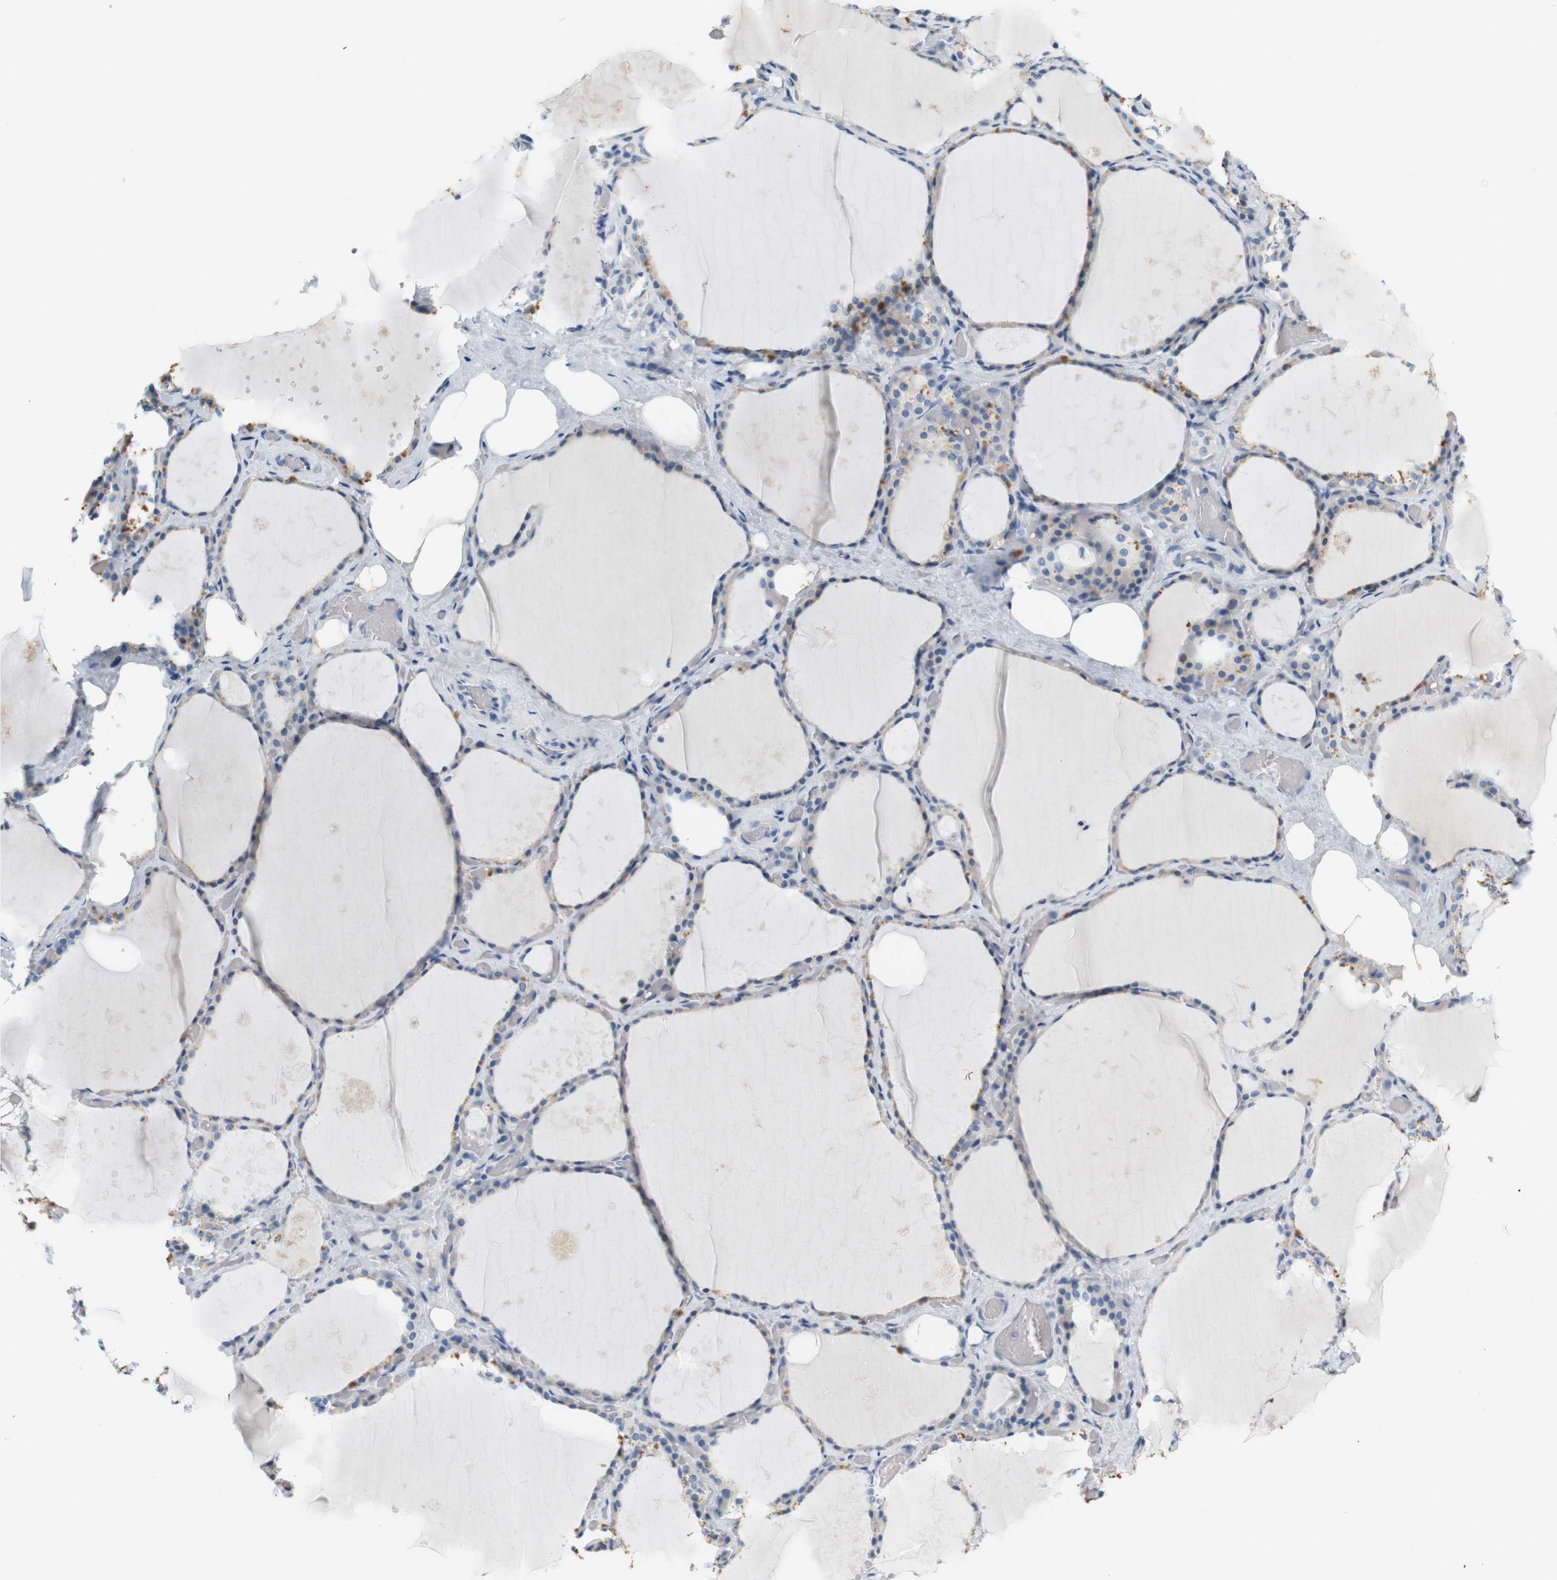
{"staining": {"intensity": "weak", "quantity": ">75%", "location": "cytoplasmic/membranous"}, "tissue": "thyroid gland", "cell_type": "Glandular cells", "image_type": "normal", "snomed": [{"axis": "morphology", "description": "Normal tissue, NOS"}, {"axis": "topography", "description": "Thyroid gland"}], "caption": "This is a micrograph of immunohistochemistry (IHC) staining of normal thyroid gland, which shows weak expression in the cytoplasmic/membranous of glandular cells.", "gene": "LRRK2", "patient": {"sex": "male", "age": 61}}